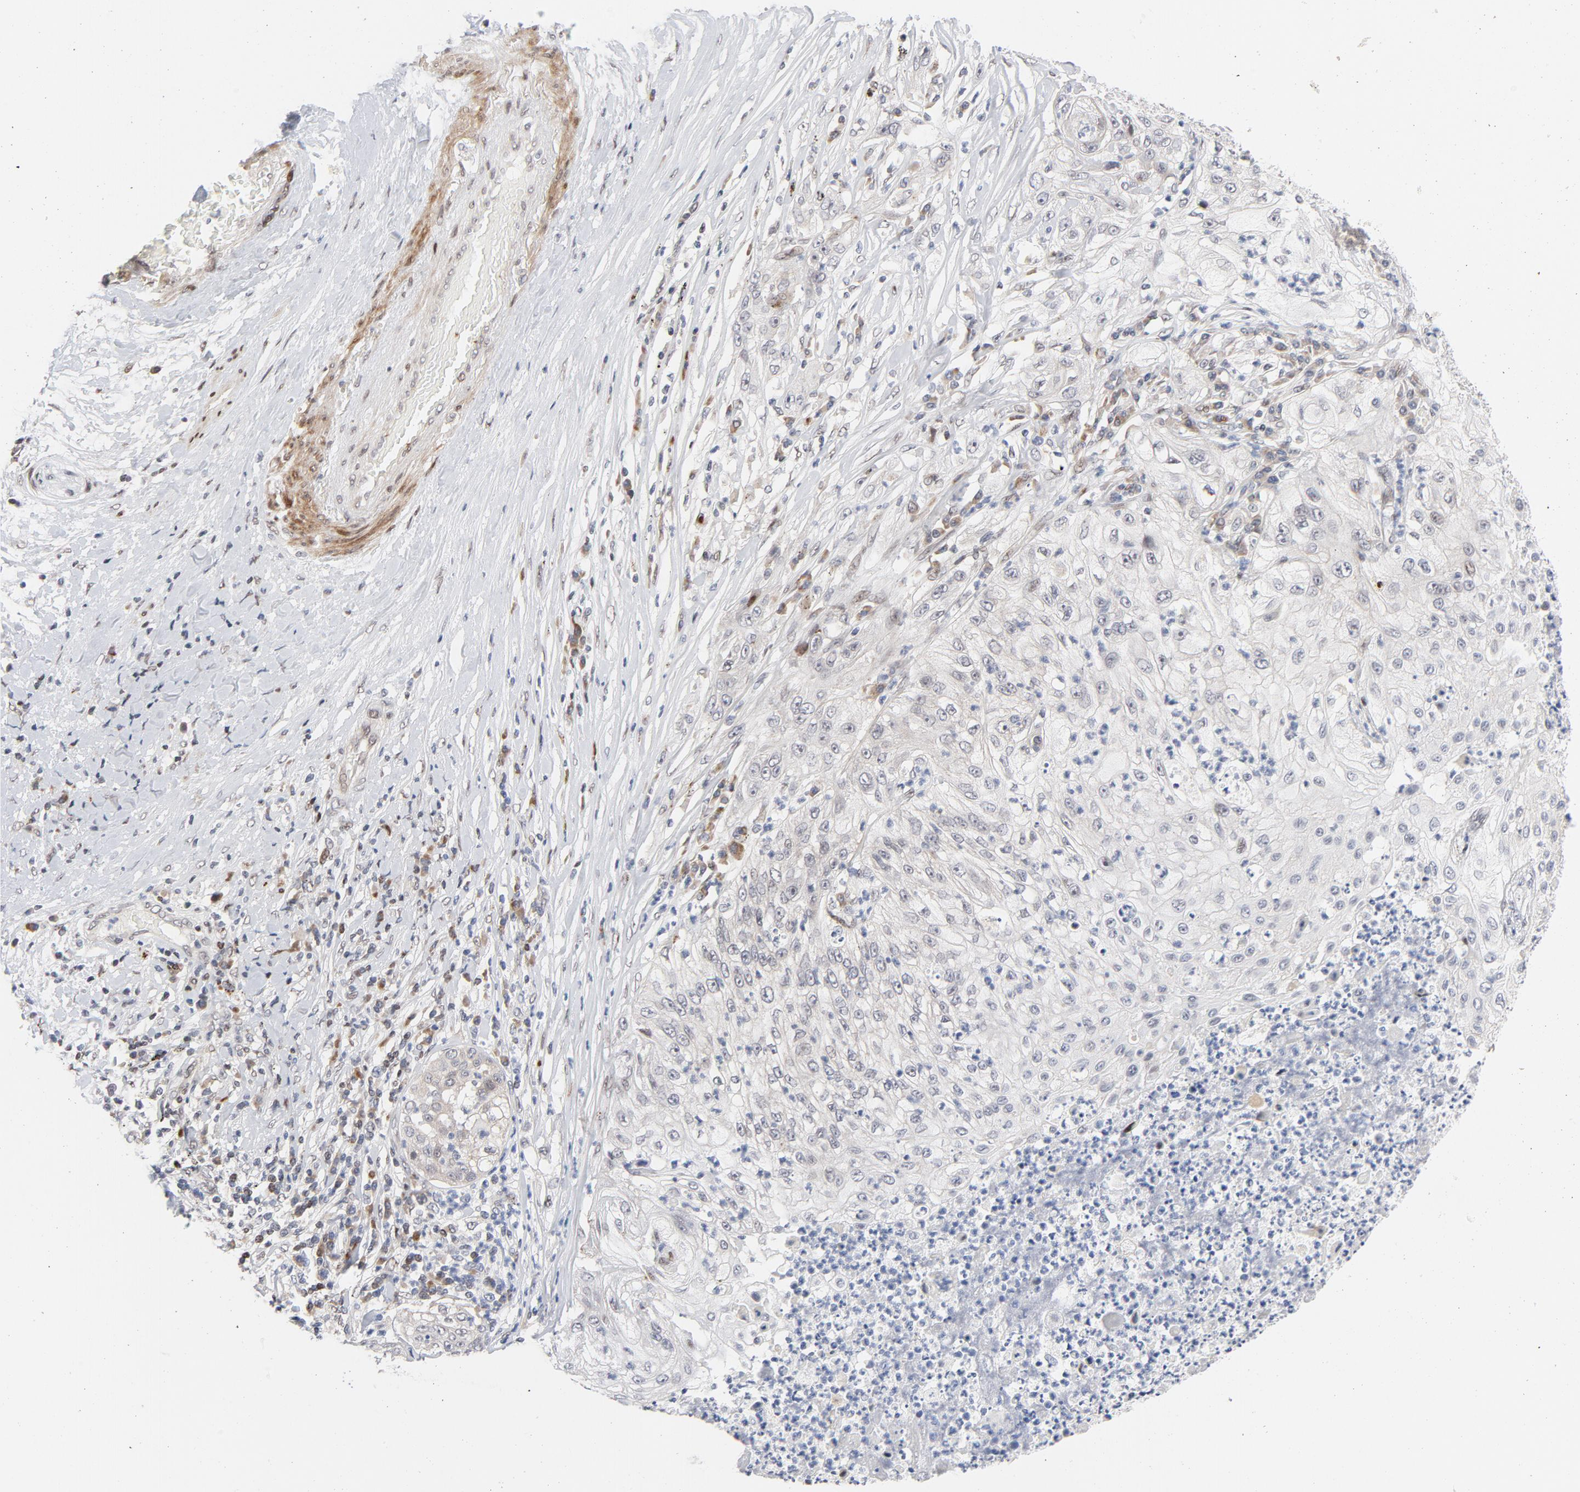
{"staining": {"intensity": "negative", "quantity": "none", "location": "none"}, "tissue": "lung cancer", "cell_type": "Tumor cells", "image_type": "cancer", "snomed": [{"axis": "morphology", "description": "Inflammation, NOS"}, {"axis": "morphology", "description": "Squamous cell carcinoma, NOS"}, {"axis": "topography", "description": "Lymph node"}, {"axis": "topography", "description": "Soft tissue"}, {"axis": "topography", "description": "Lung"}], "caption": "This is a micrograph of immunohistochemistry staining of squamous cell carcinoma (lung), which shows no expression in tumor cells. The staining was performed using DAB to visualize the protein expression in brown, while the nuclei were stained in blue with hematoxylin (Magnification: 20x).", "gene": "NFIC", "patient": {"sex": "male", "age": 66}}